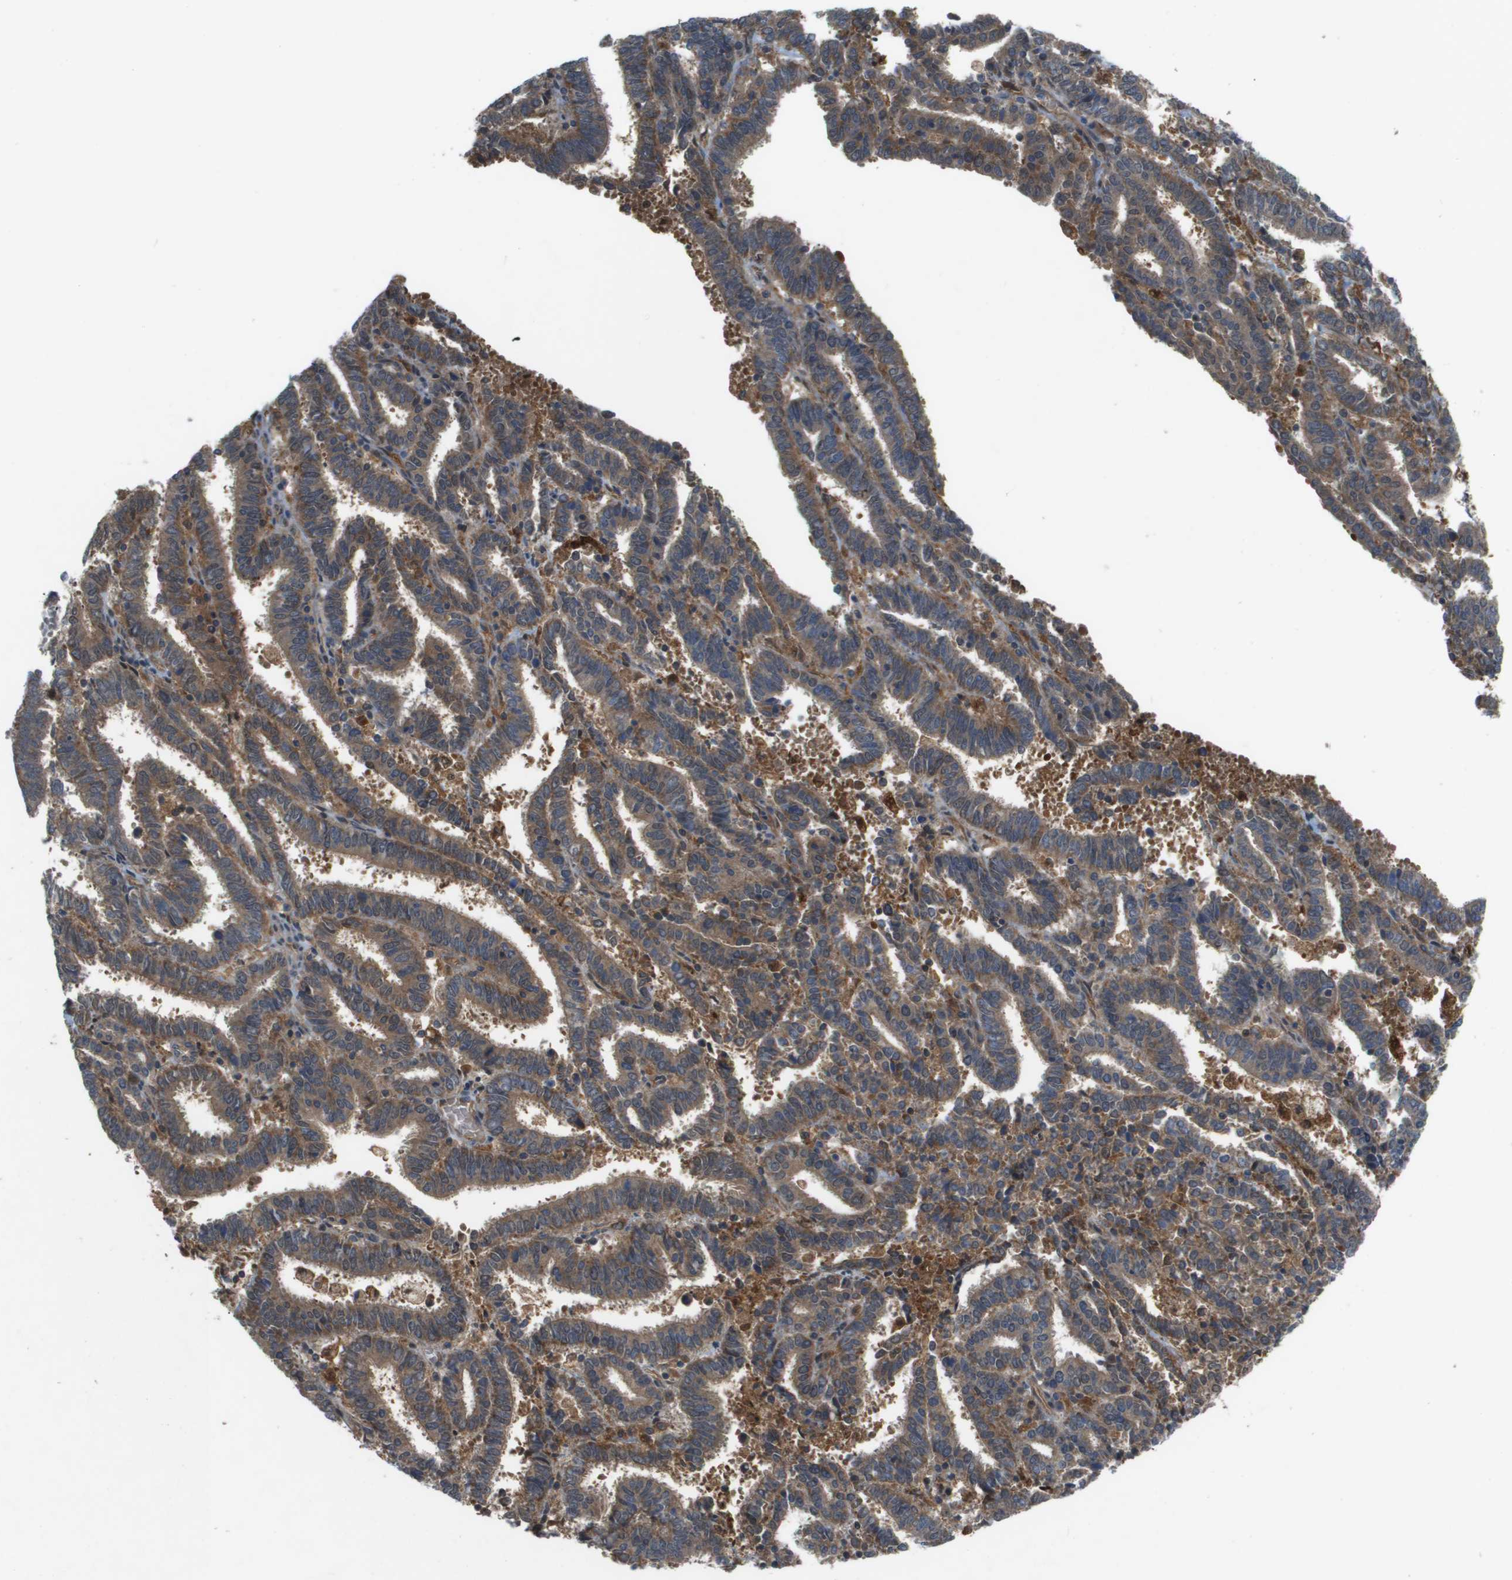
{"staining": {"intensity": "moderate", "quantity": ">75%", "location": "cytoplasmic/membranous"}, "tissue": "endometrial cancer", "cell_type": "Tumor cells", "image_type": "cancer", "snomed": [{"axis": "morphology", "description": "Adenocarcinoma, NOS"}, {"axis": "topography", "description": "Uterus"}], "caption": "Approximately >75% of tumor cells in adenocarcinoma (endometrial) show moderate cytoplasmic/membranous protein expression as visualized by brown immunohistochemical staining.", "gene": "PALD1", "patient": {"sex": "female", "age": 83}}